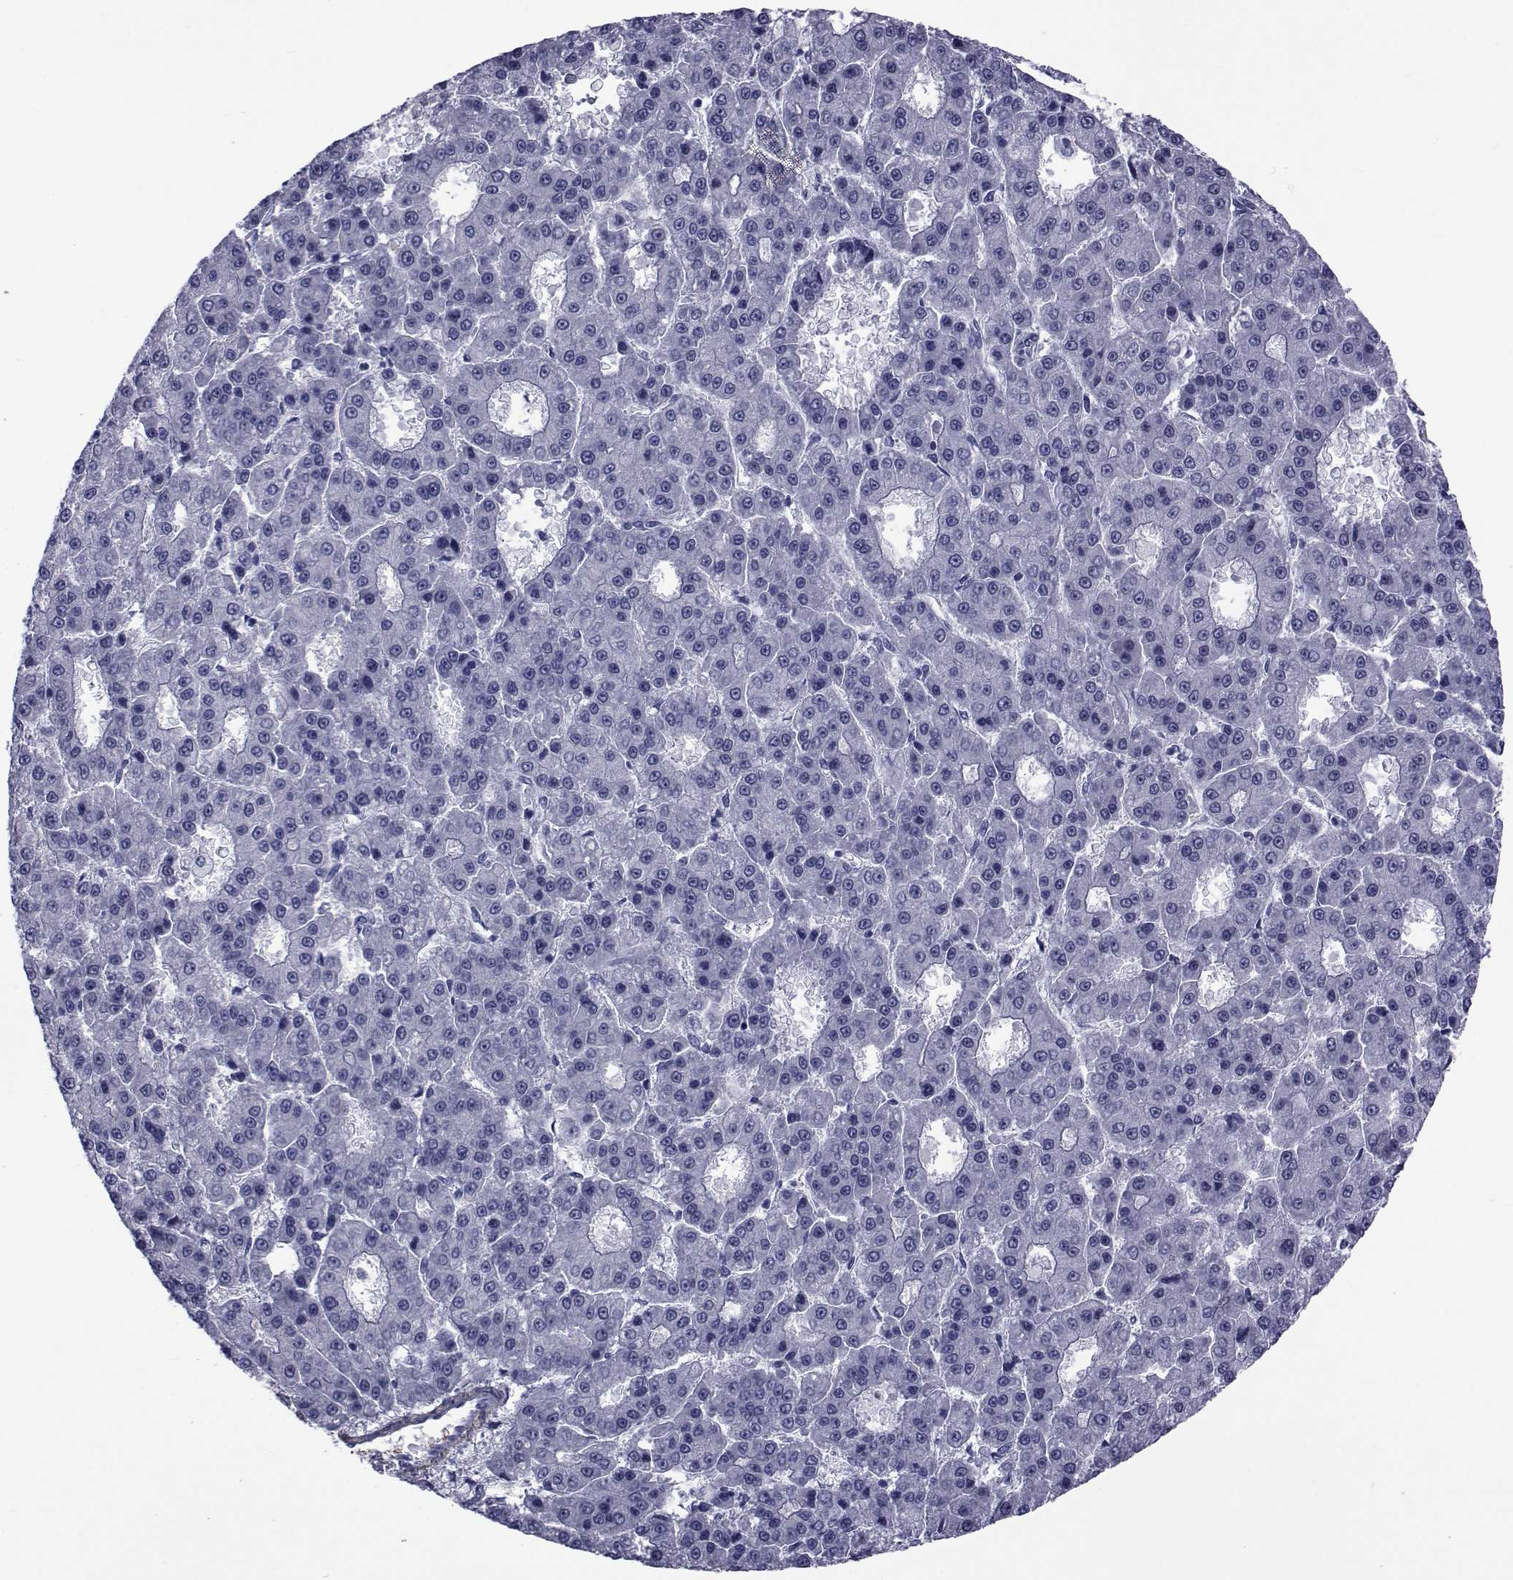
{"staining": {"intensity": "negative", "quantity": "none", "location": "none"}, "tissue": "liver cancer", "cell_type": "Tumor cells", "image_type": "cancer", "snomed": [{"axis": "morphology", "description": "Carcinoma, Hepatocellular, NOS"}, {"axis": "topography", "description": "Liver"}], "caption": "Liver cancer was stained to show a protein in brown. There is no significant positivity in tumor cells. (DAB (3,3'-diaminobenzidine) immunohistochemistry (IHC), high magnification).", "gene": "GKAP1", "patient": {"sex": "male", "age": 70}}